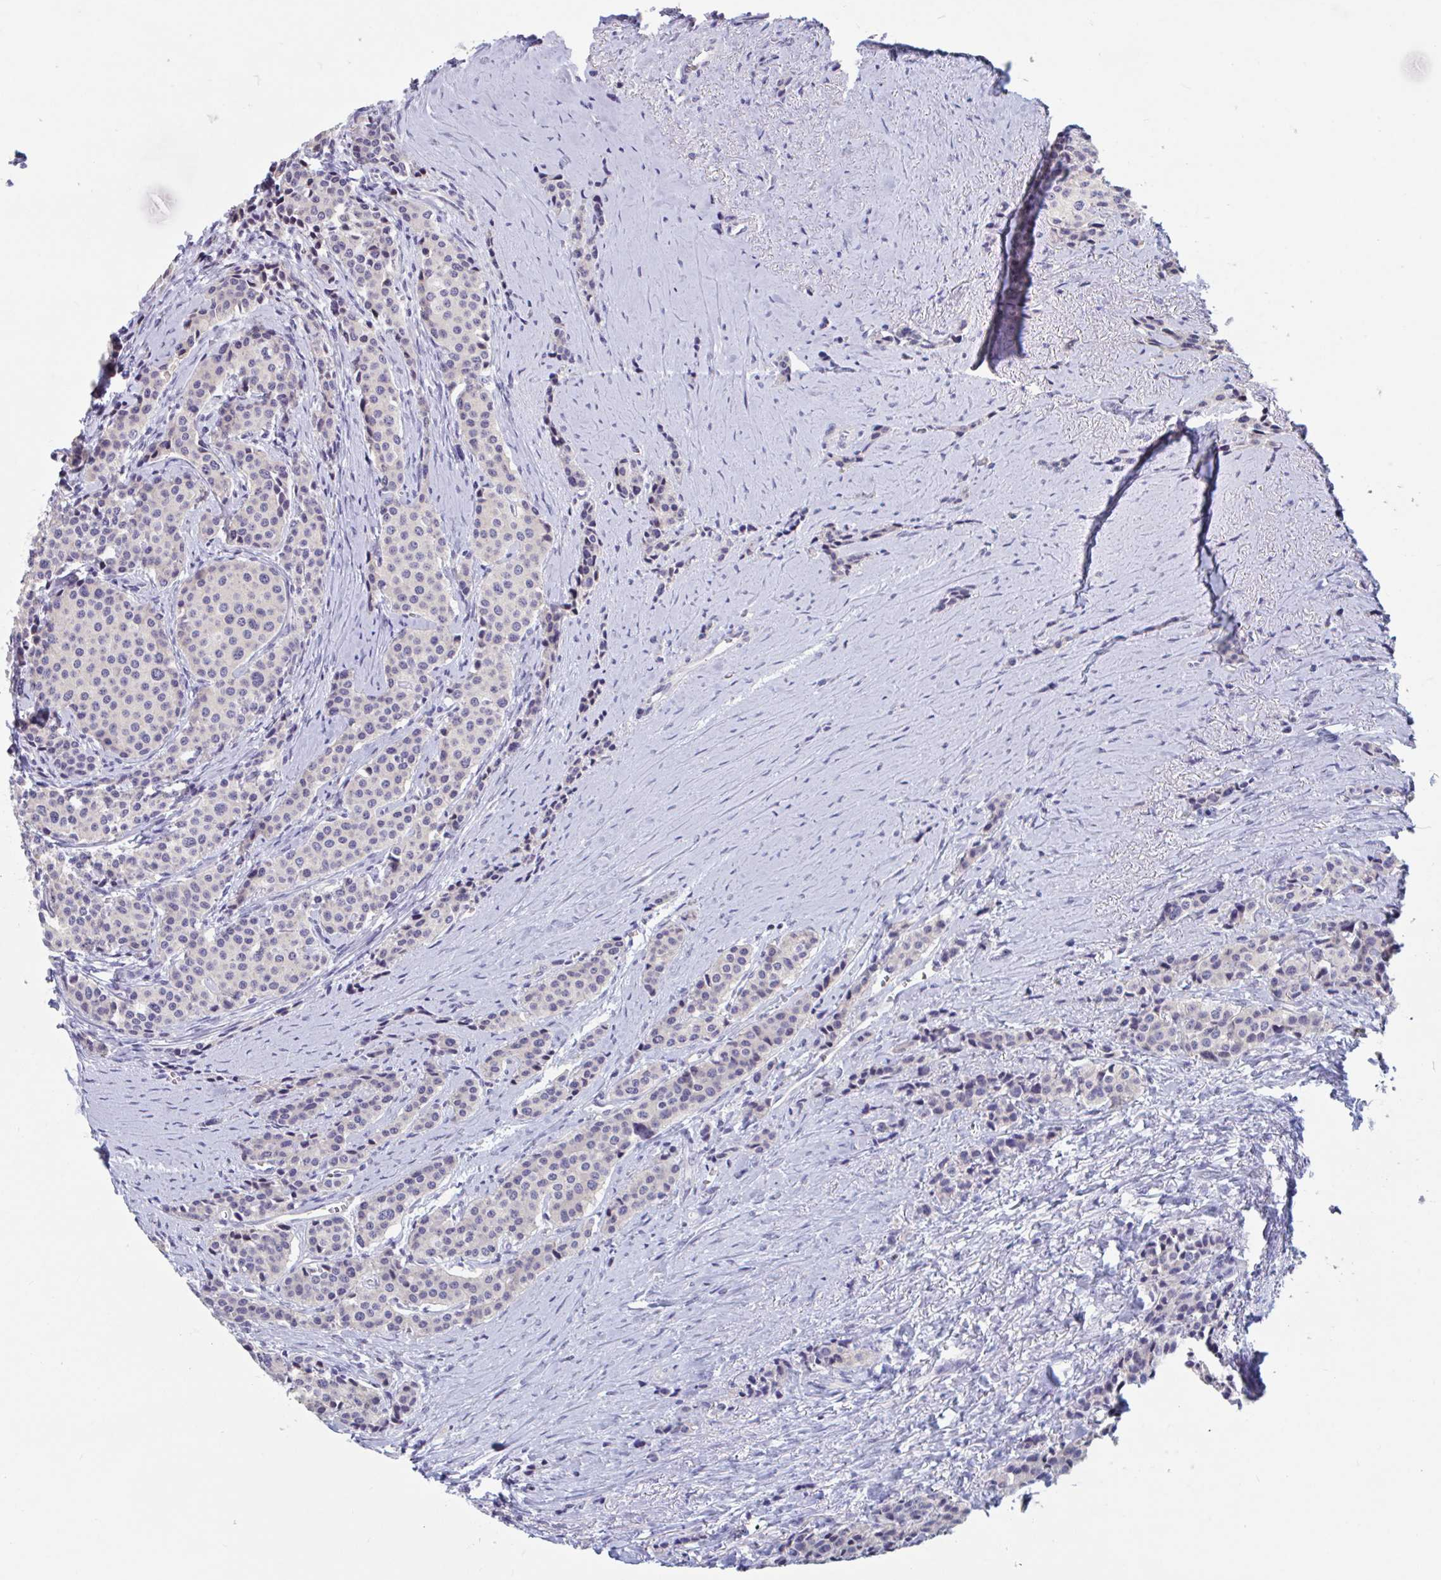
{"staining": {"intensity": "negative", "quantity": "none", "location": "none"}, "tissue": "carcinoid", "cell_type": "Tumor cells", "image_type": "cancer", "snomed": [{"axis": "morphology", "description": "Carcinoid, malignant, NOS"}, {"axis": "topography", "description": "Small intestine"}], "caption": "Tumor cells are negative for brown protein staining in malignant carcinoid.", "gene": "UNKL", "patient": {"sex": "male", "age": 73}}